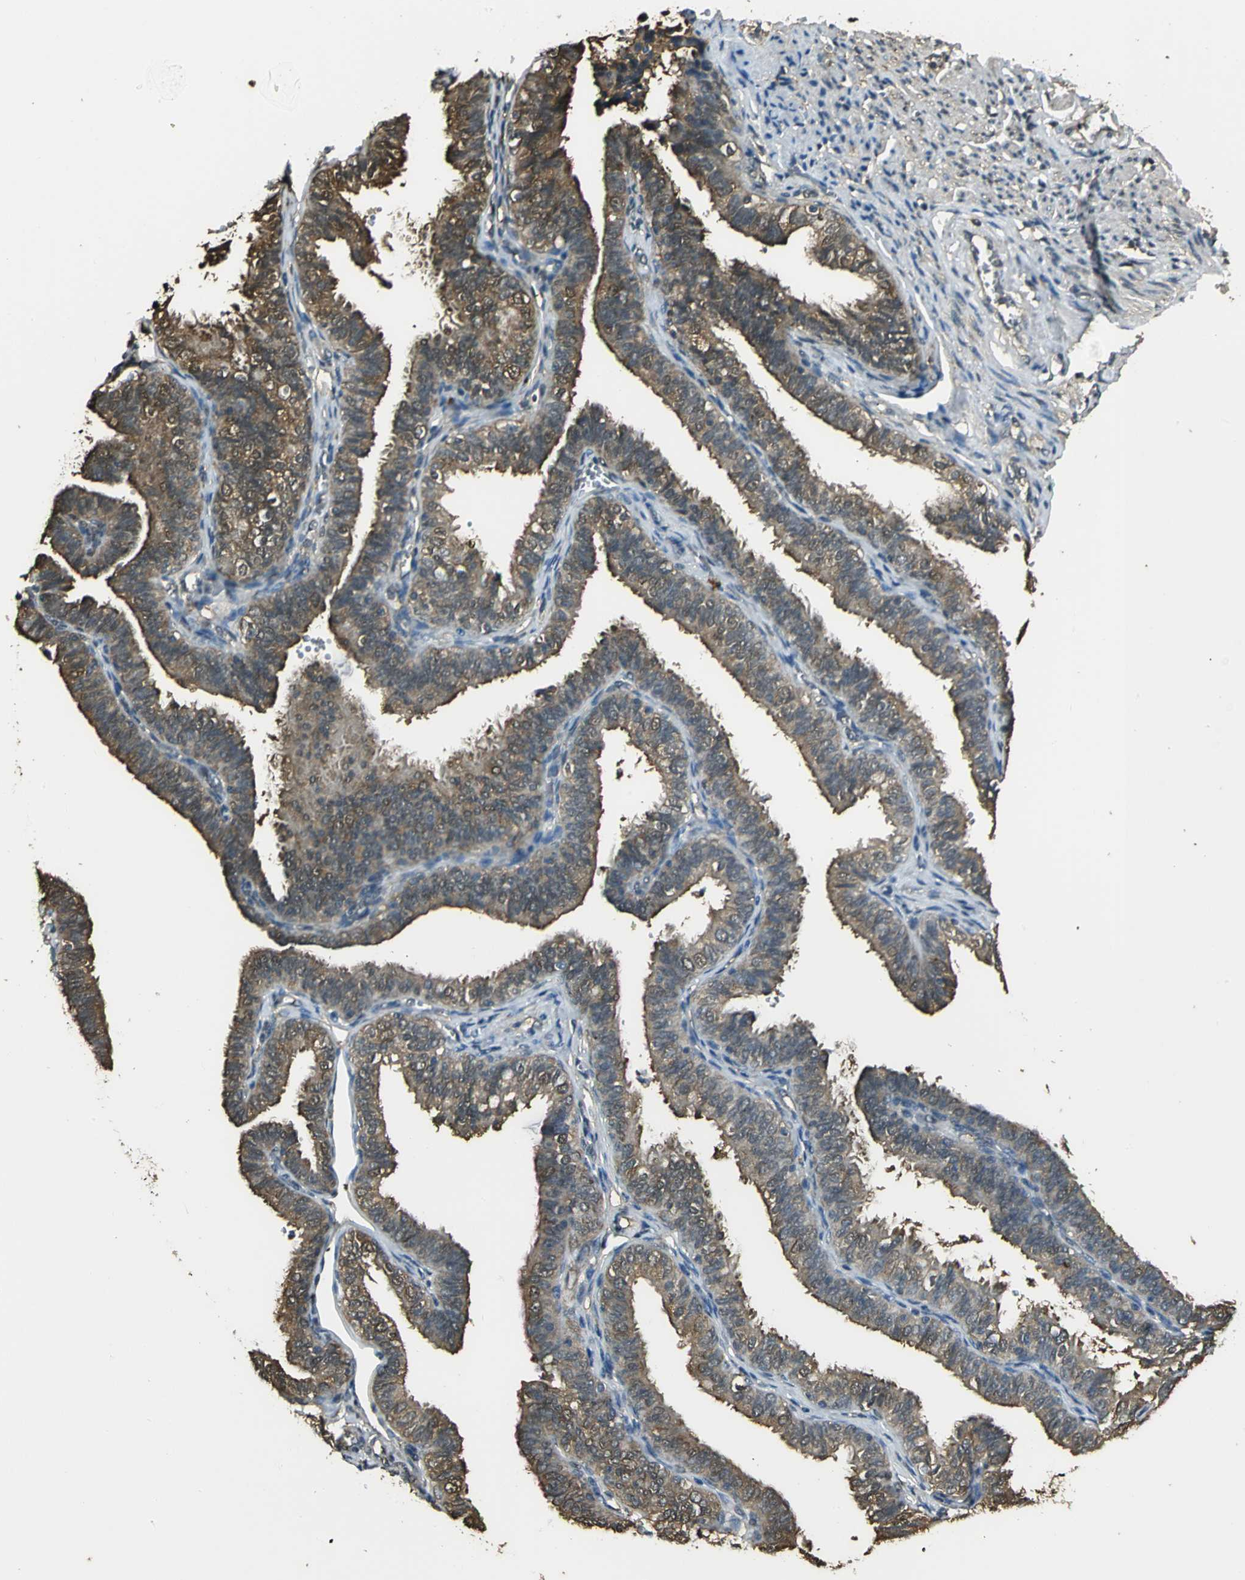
{"staining": {"intensity": "moderate", "quantity": ">75%", "location": "cytoplasmic/membranous,nuclear"}, "tissue": "fallopian tube", "cell_type": "Glandular cells", "image_type": "normal", "snomed": [{"axis": "morphology", "description": "Normal tissue, NOS"}, {"axis": "topography", "description": "Fallopian tube"}], "caption": "High-power microscopy captured an immunohistochemistry (IHC) histopathology image of benign fallopian tube, revealing moderate cytoplasmic/membranous,nuclear staining in approximately >75% of glandular cells.", "gene": "PARK7", "patient": {"sex": "female", "age": 46}}